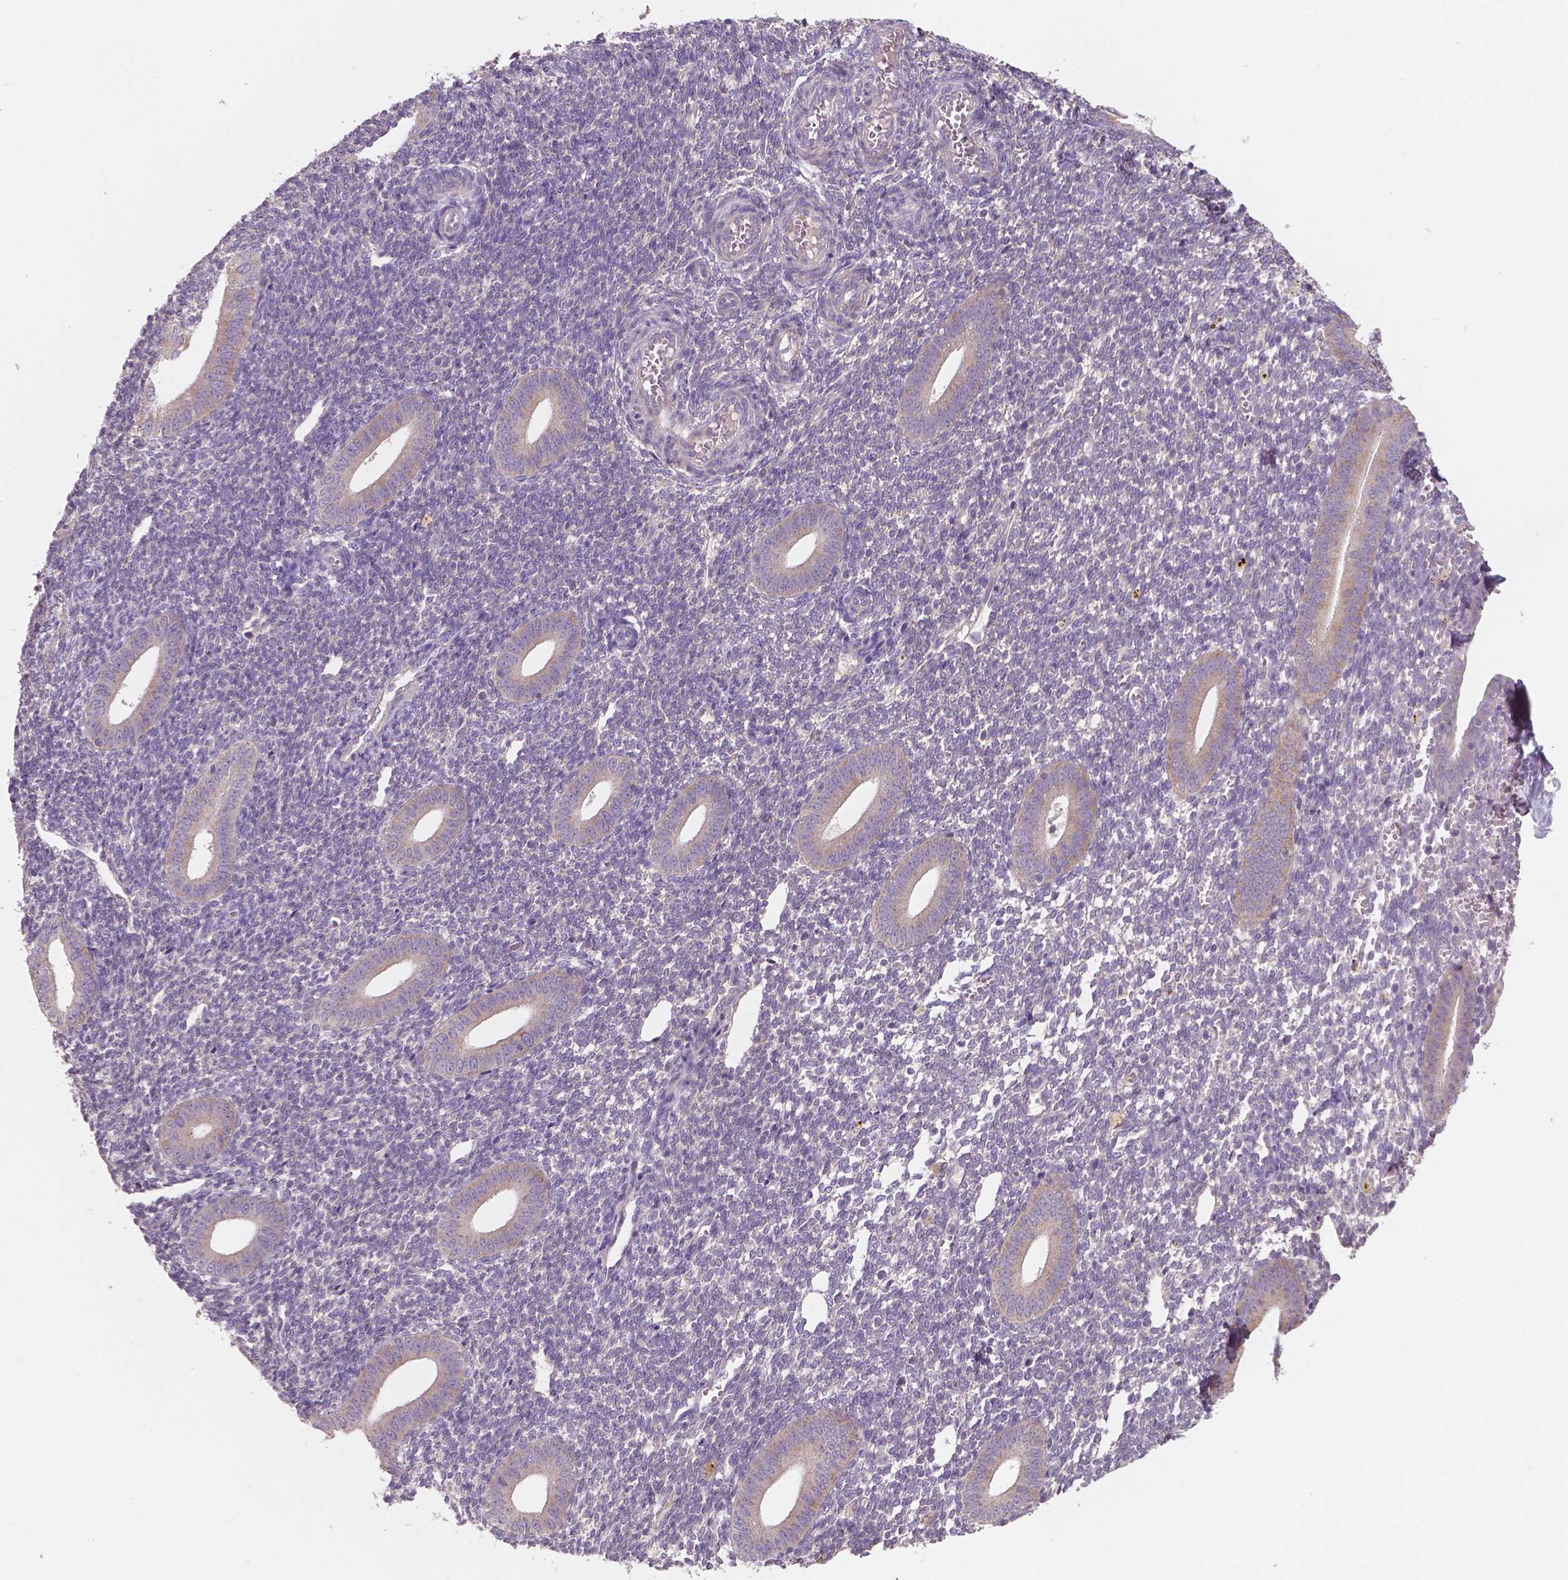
{"staining": {"intensity": "negative", "quantity": "none", "location": "none"}, "tissue": "endometrium", "cell_type": "Cells in endometrial stroma", "image_type": "normal", "snomed": [{"axis": "morphology", "description": "Normal tissue, NOS"}, {"axis": "topography", "description": "Endometrium"}], "caption": "This is an IHC micrograph of unremarkable human endometrium. There is no staining in cells in endometrial stroma.", "gene": "LSM14B", "patient": {"sex": "female", "age": 25}}